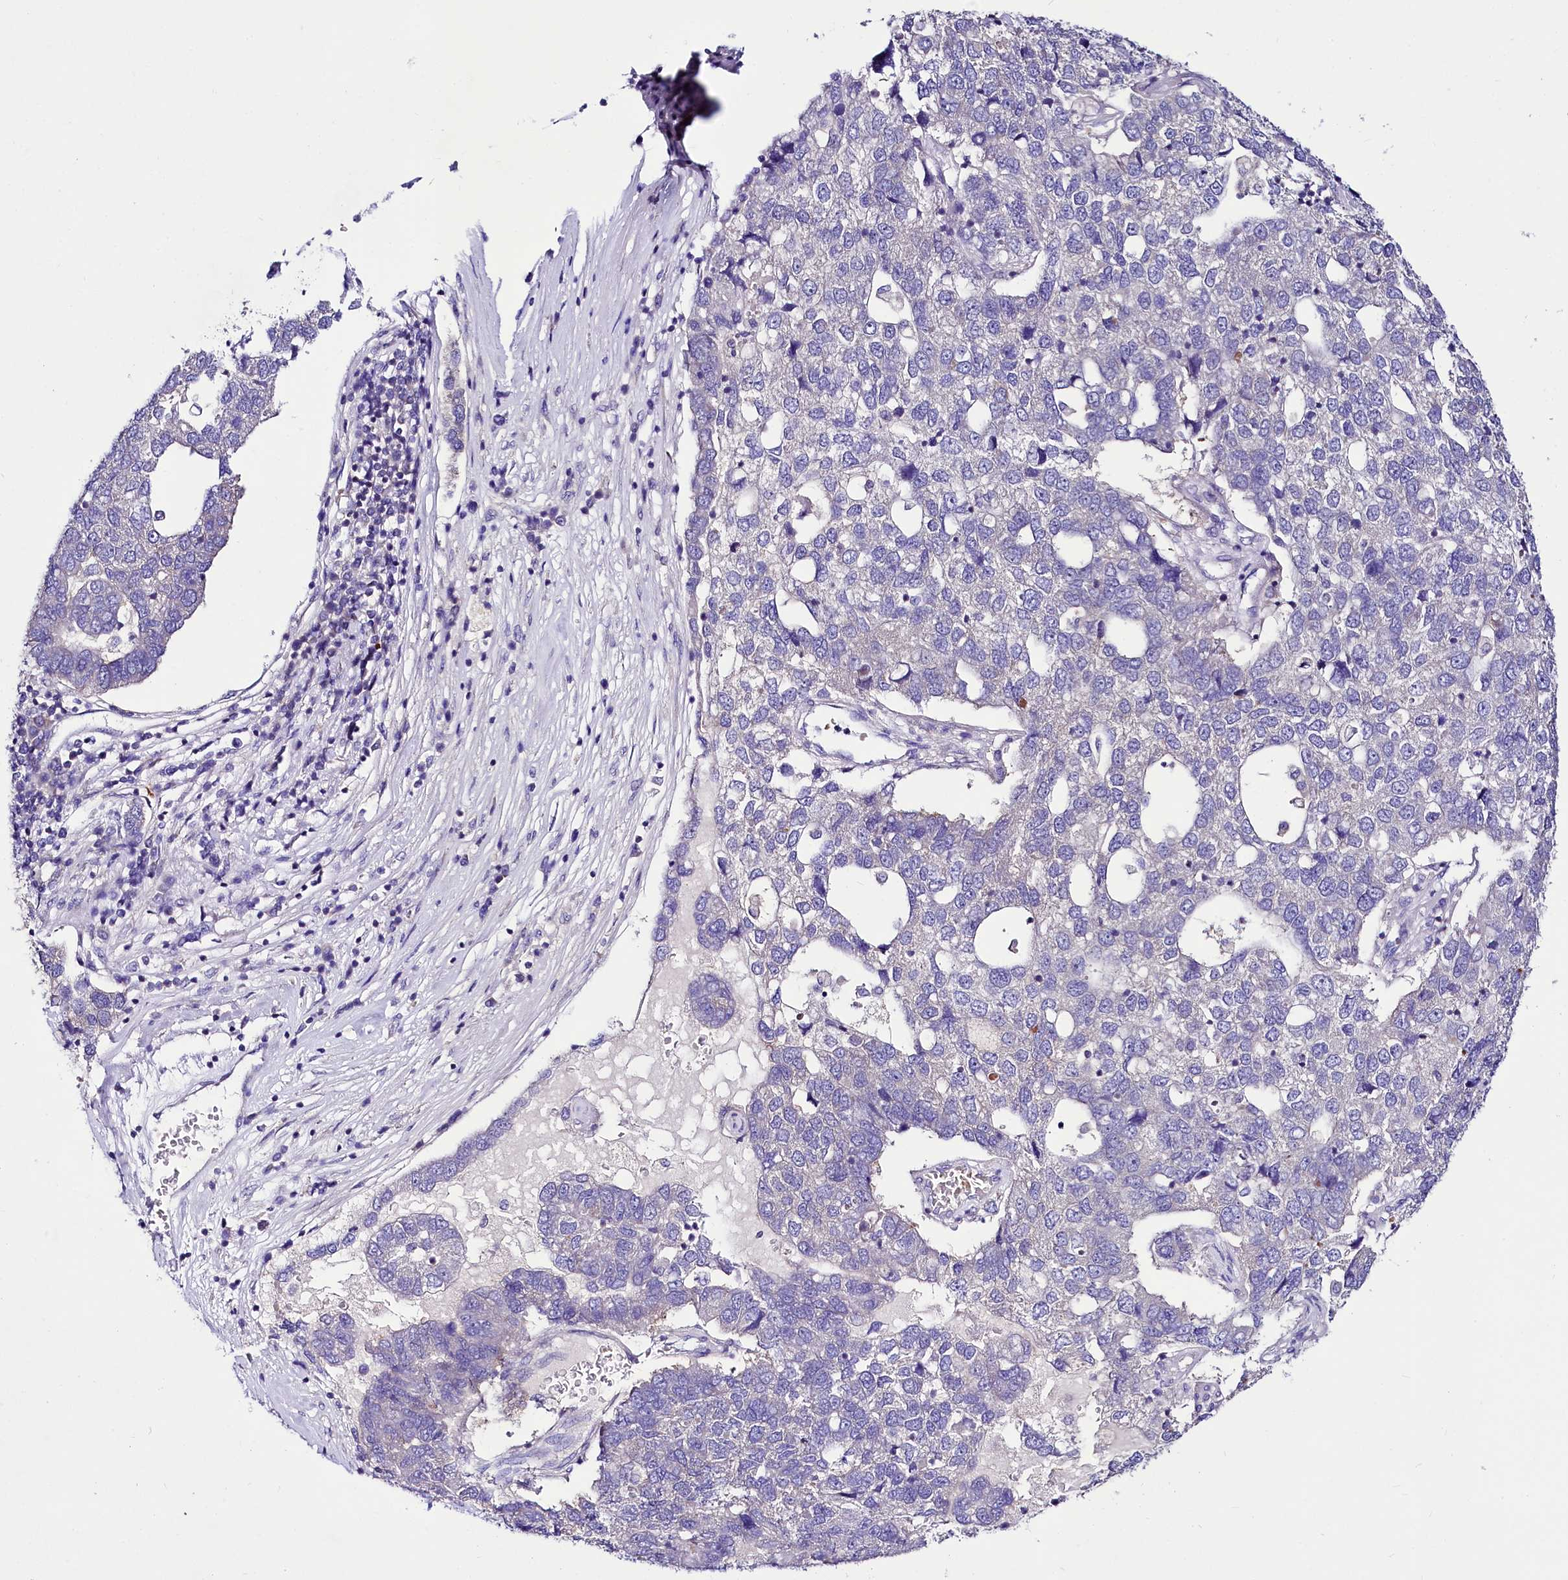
{"staining": {"intensity": "negative", "quantity": "none", "location": "none"}, "tissue": "pancreatic cancer", "cell_type": "Tumor cells", "image_type": "cancer", "snomed": [{"axis": "morphology", "description": "Adenocarcinoma, NOS"}, {"axis": "topography", "description": "Pancreas"}], "caption": "IHC of pancreatic cancer (adenocarcinoma) demonstrates no positivity in tumor cells.", "gene": "ABHD5", "patient": {"sex": "female", "age": 61}}